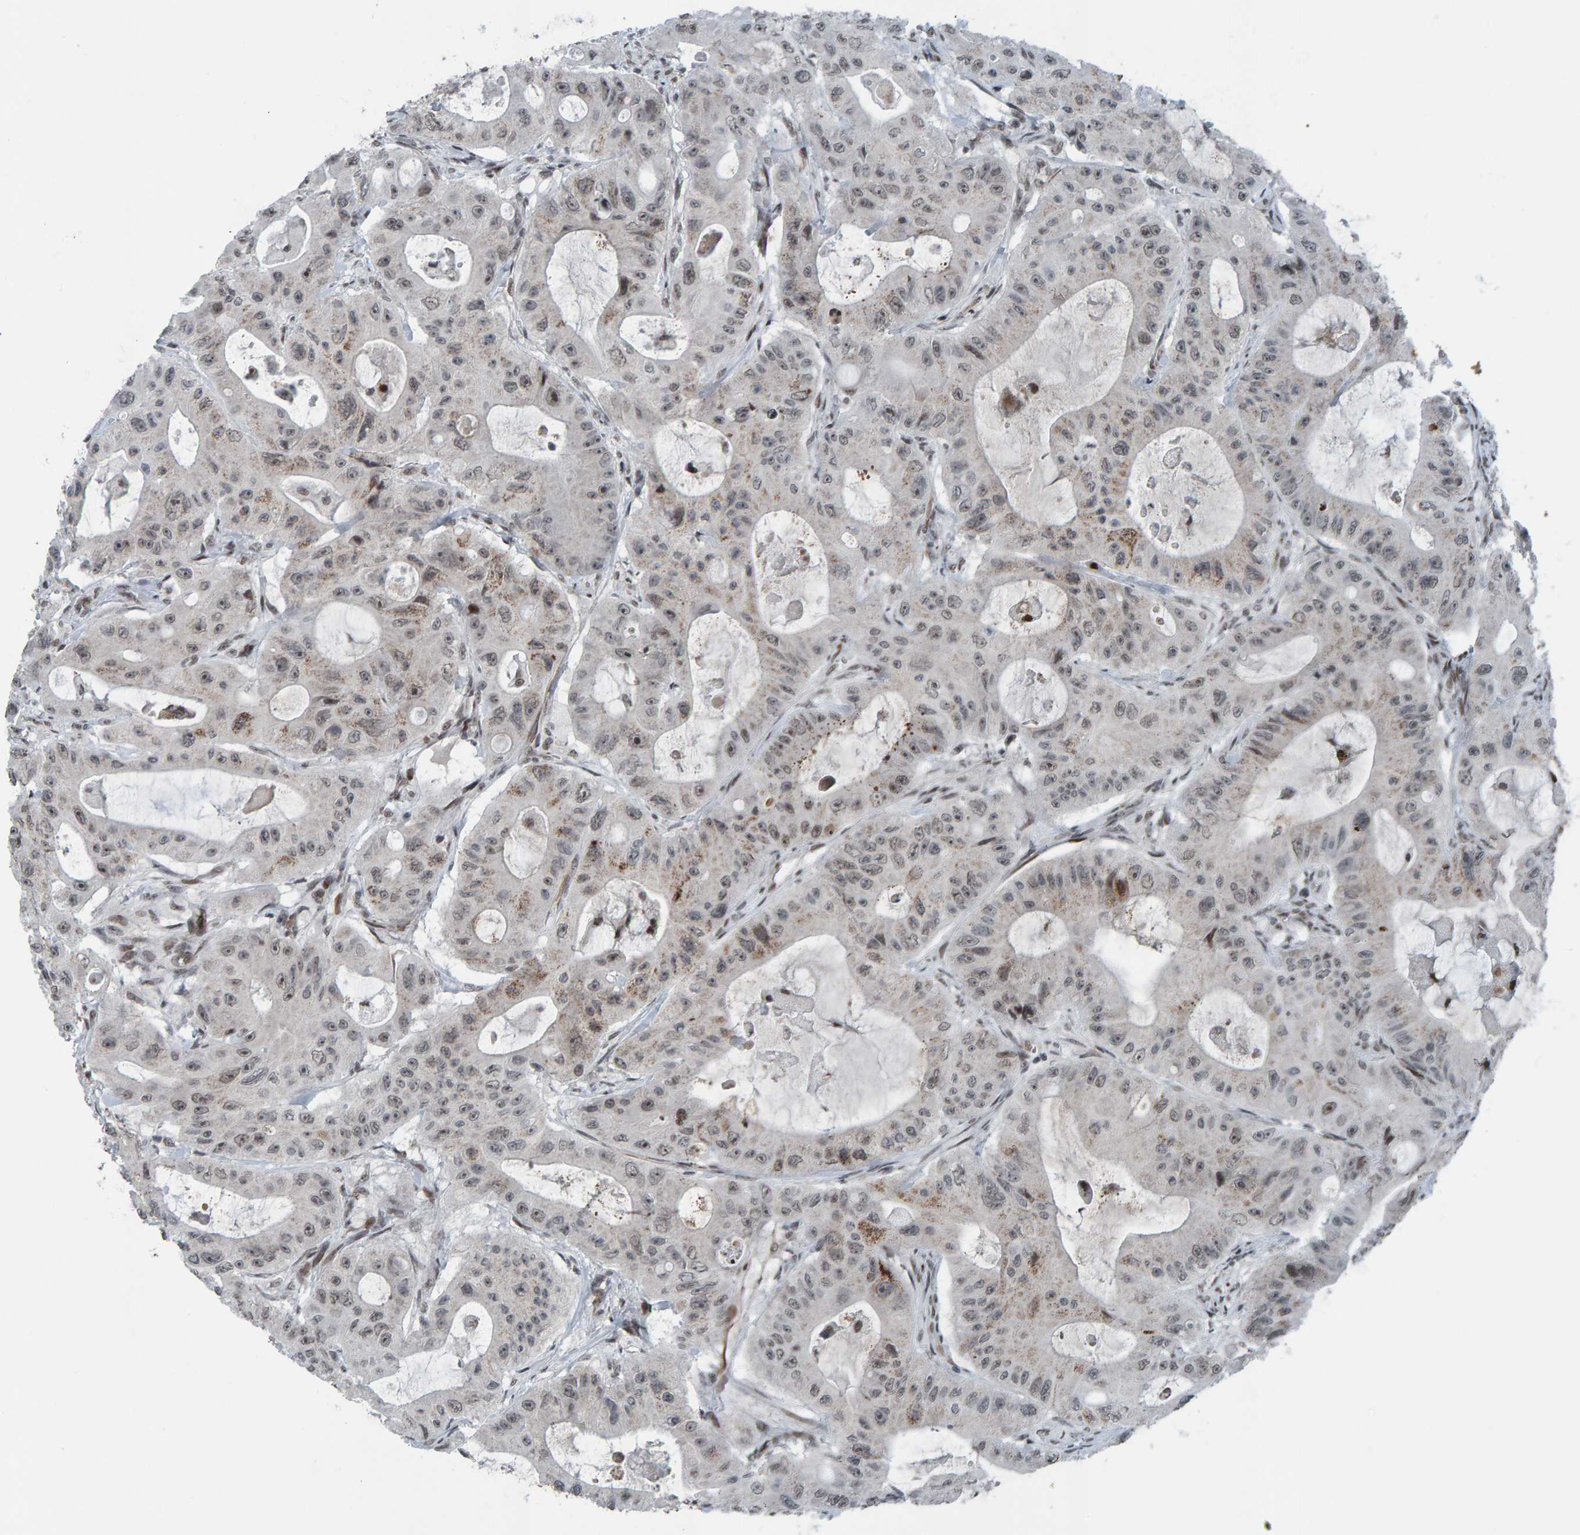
{"staining": {"intensity": "weak", "quantity": "25%-75%", "location": "cytoplasmic/membranous,nuclear"}, "tissue": "colorectal cancer", "cell_type": "Tumor cells", "image_type": "cancer", "snomed": [{"axis": "morphology", "description": "Adenocarcinoma, NOS"}, {"axis": "topography", "description": "Colon"}], "caption": "Human colorectal cancer (adenocarcinoma) stained with a brown dye exhibits weak cytoplasmic/membranous and nuclear positive expression in approximately 25%-75% of tumor cells.", "gene": "ZNF366", "patient": {"sex": "female", "age": 46}}